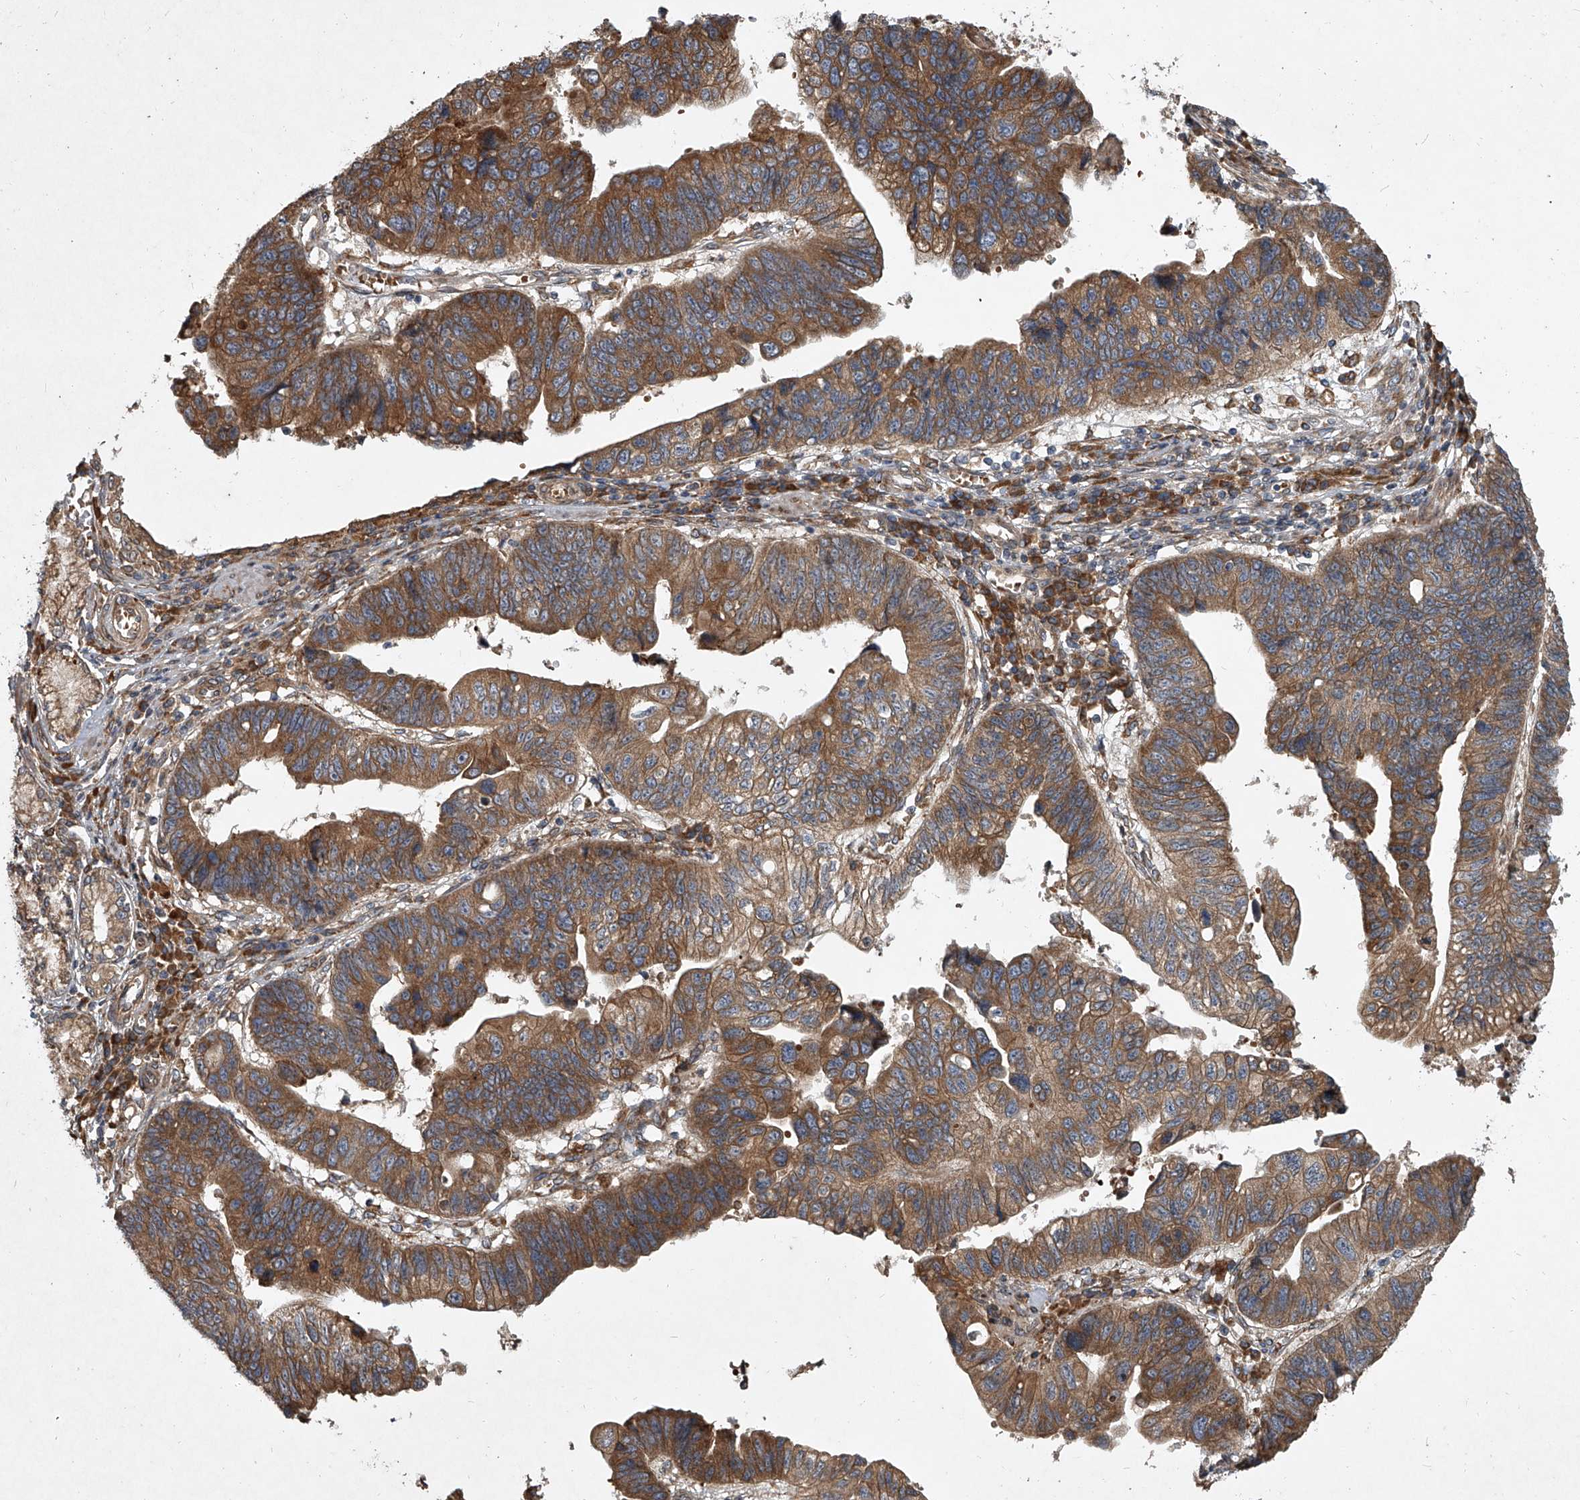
{"staining": {"intensity": "moderate", "quantity": ">75%", "location": "cytoplasmic/membranous"}, "tissue": "stomach cancer", "cell_type": "Tumor cells", "image_type": "cancer", "snomed": [{"axis": "morphology", "description": "Adenocarcinoma, NOS"}, {"axis": "topography", "description": "Stomach"}], "caption": "IHC of human stomach cancer (adenocarcinoma) displays medium levels of moderate cytoplasmic/membranous expression in approximately >75% of tumor cells.", "gene": "EVA1C", "patient": {"sex": "male", "age": 59}}